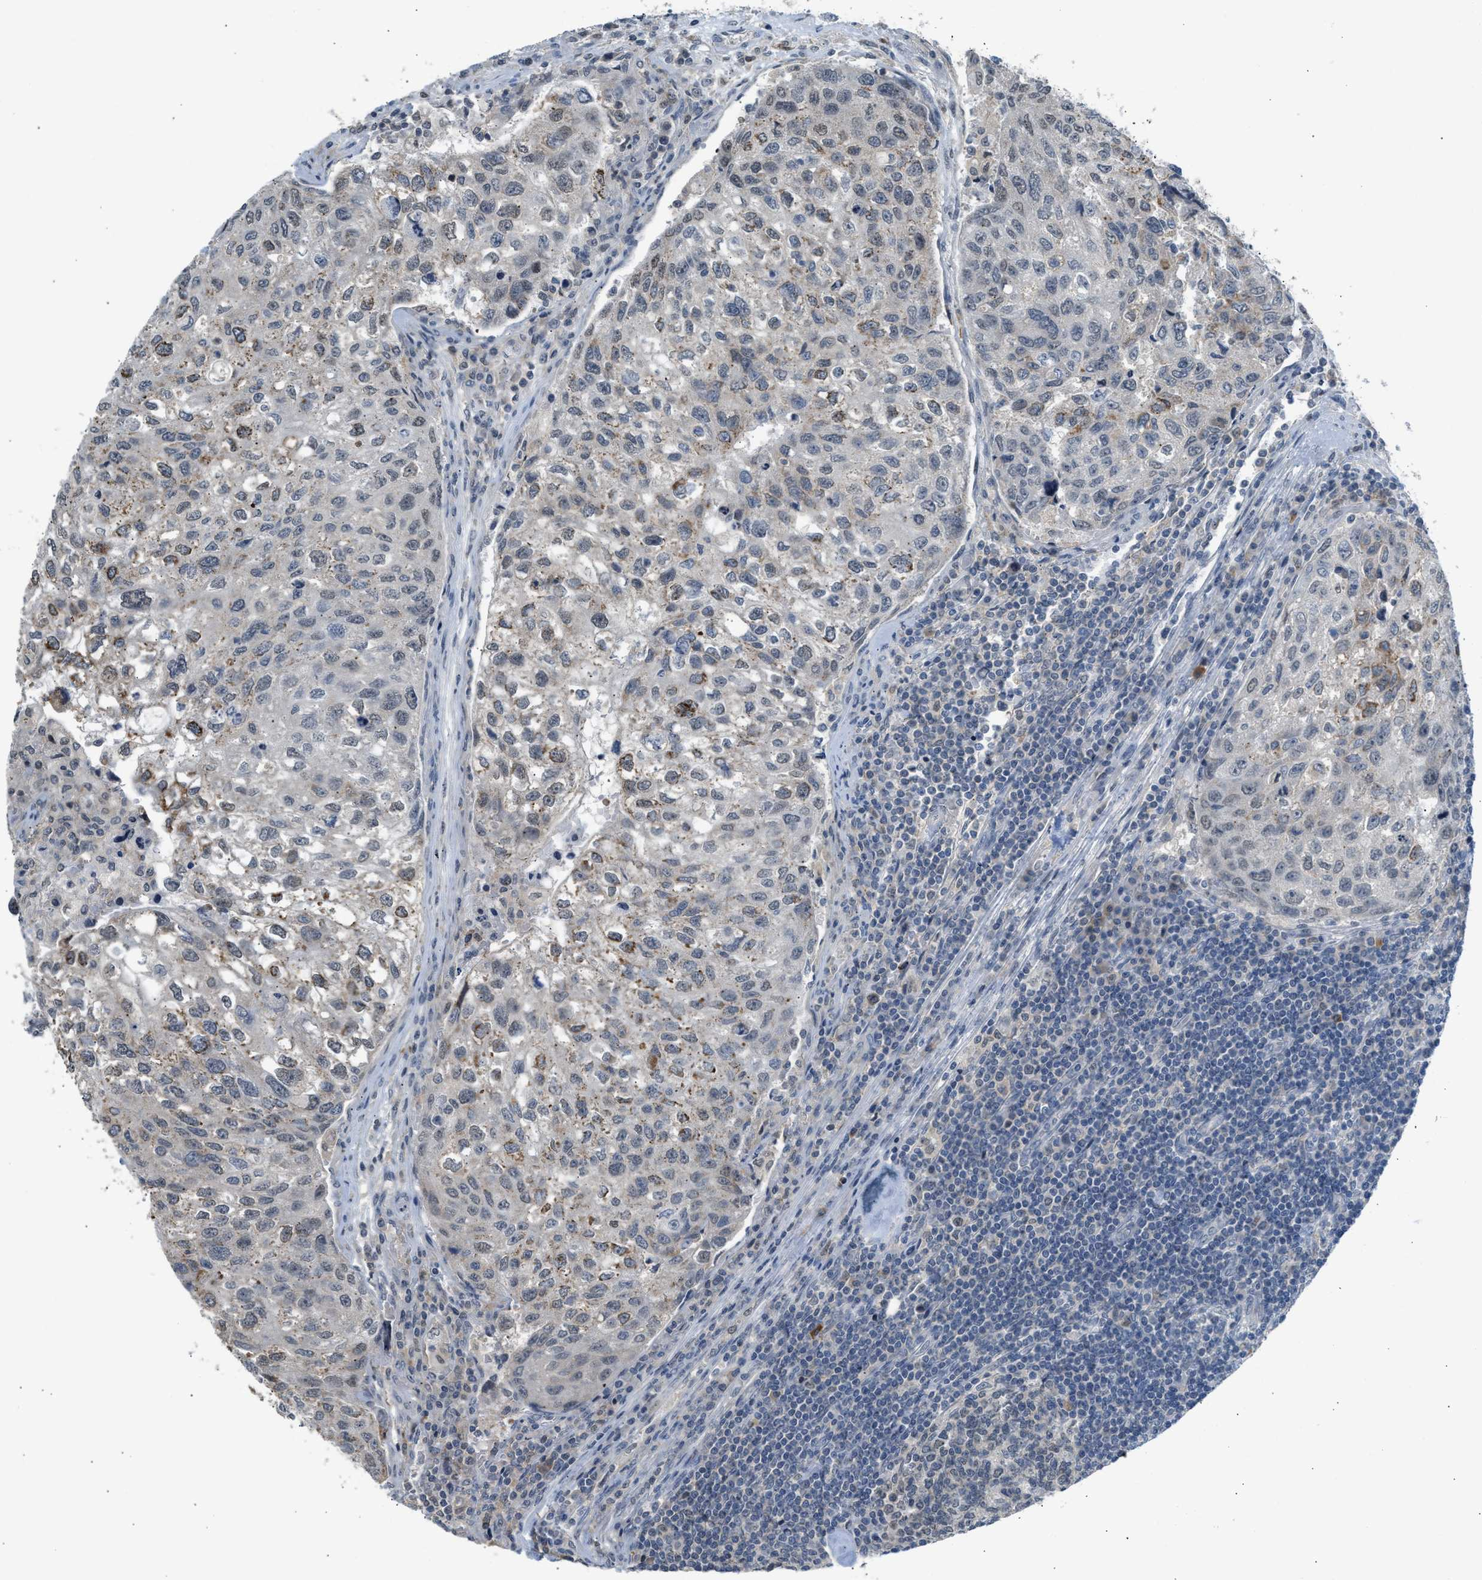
{"staining": {"intensity": "weak", "quantity": "<25%", "location": "cytoplasmic/membranous"}, "tissue": "urothelial cancer", "cell_type": "Tumor cells", "image_type": "cancer", "snomed": [{"axis": "morphology", "description": "Urothelial carcinoma, High grade"}, {"axis": "topography", "description": "Lymph node"}, {"axis": "topography", "description": "Urinary bladder"}], "caption": "Protein analysis of high-grade urothelial carcinoma exhibits no significant expression in tumor cells. (Stains: DAB IHC with hematoxylin counter stain, Microscopy: brightfield microscopy at high magnification).", "gene": "TTBK2", "patient": {"sex": "male", "age": 51}}